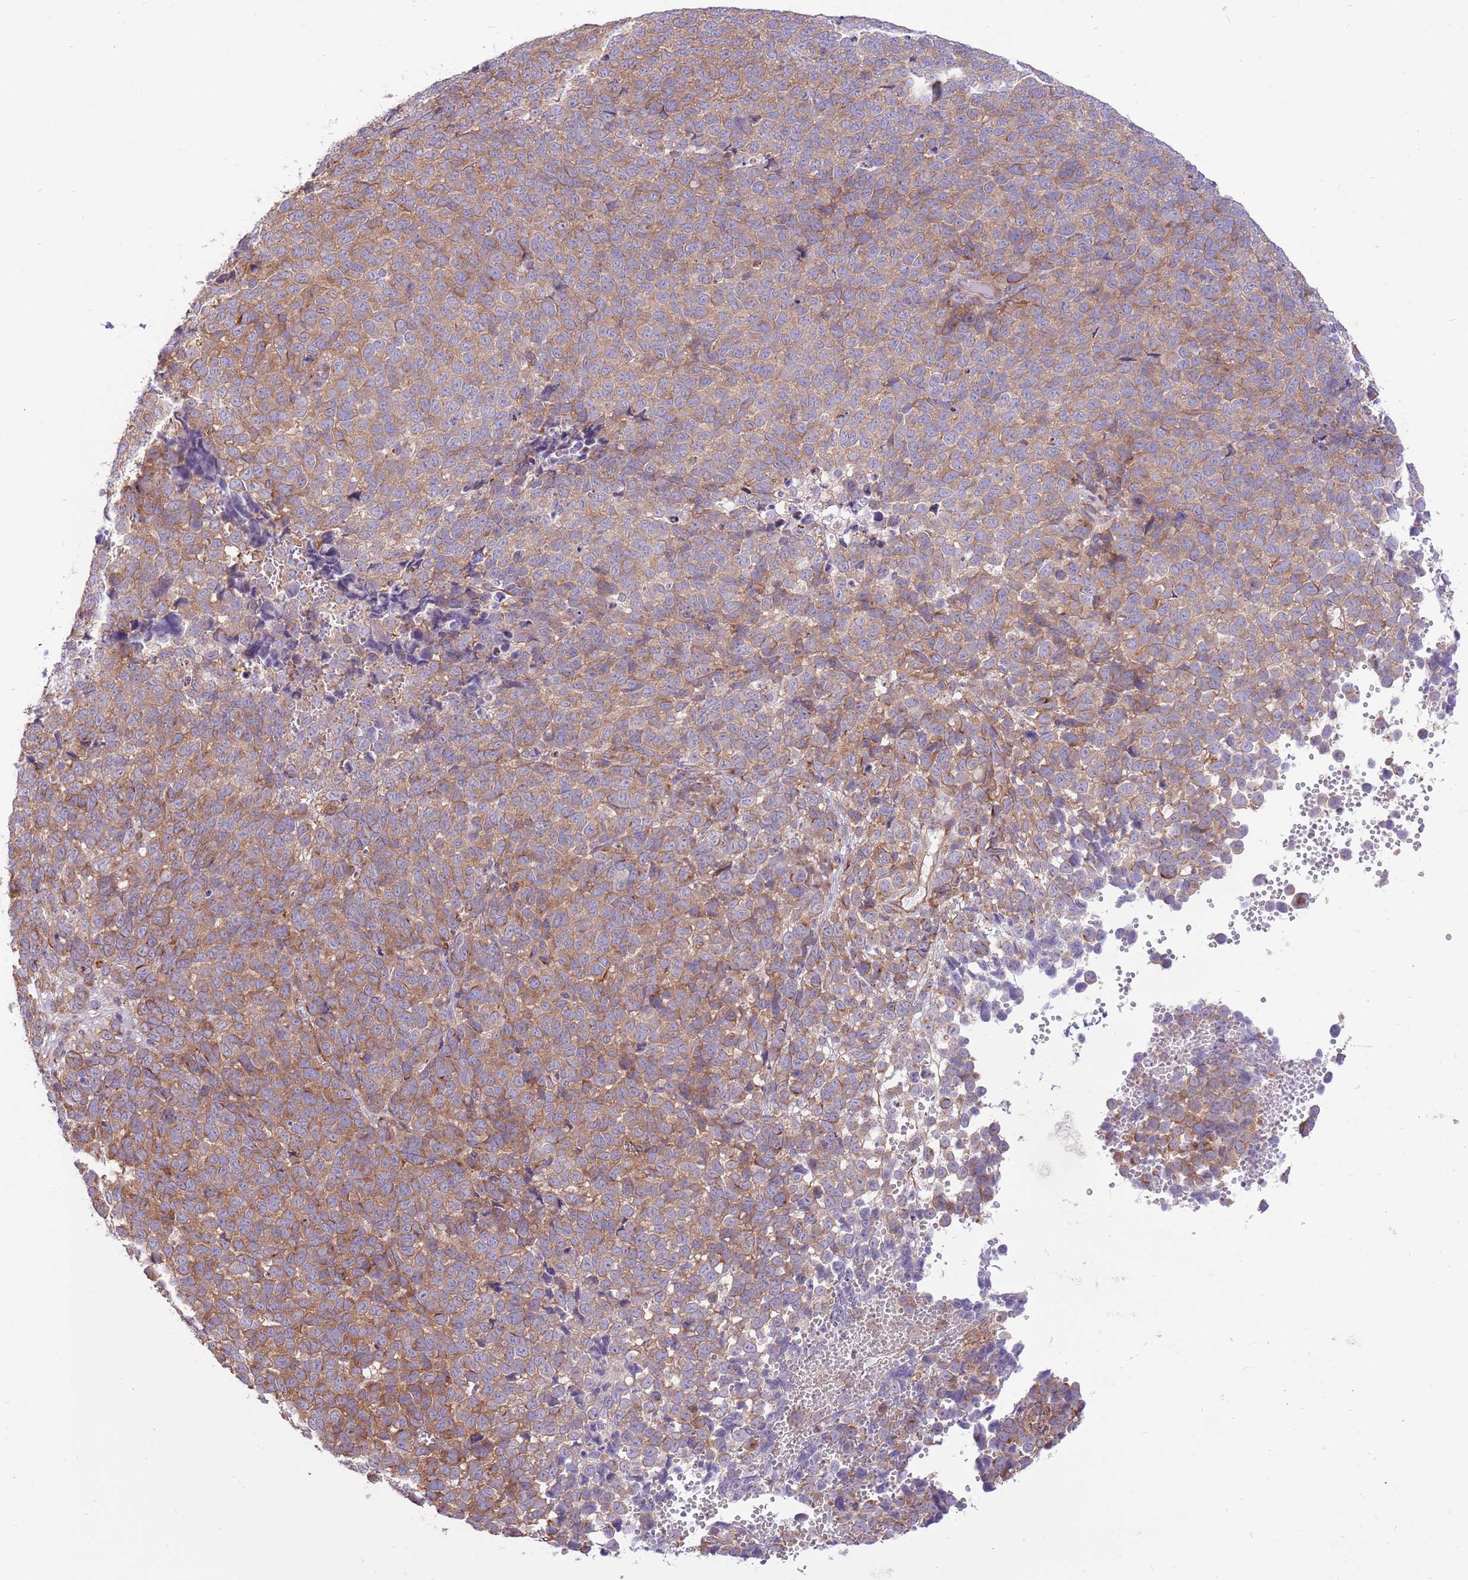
{"staining": {"intensity": "moderate", "quantity": ">75%", "location": "cytoplasmic/membranous"}, "tissue": "melanoma", "cell_type": "Tumor cells", "image_type": "cancer", "snomed": [{"axis": "morphology", "description": "Malignant melanoma, NOS"}, {"axis": "topography", "description": "Nose, NOS"}], "caption": "Protein expression analysis of human malignant melanoma reveals moderate cytoplasmic/membranous positivity in approximately >75% of tumor cells. (Brightfield microscopy of DAB IHC at high magnification).", "gene": "ZC4H2", "patient": {"sex": "female", "age": 48}}